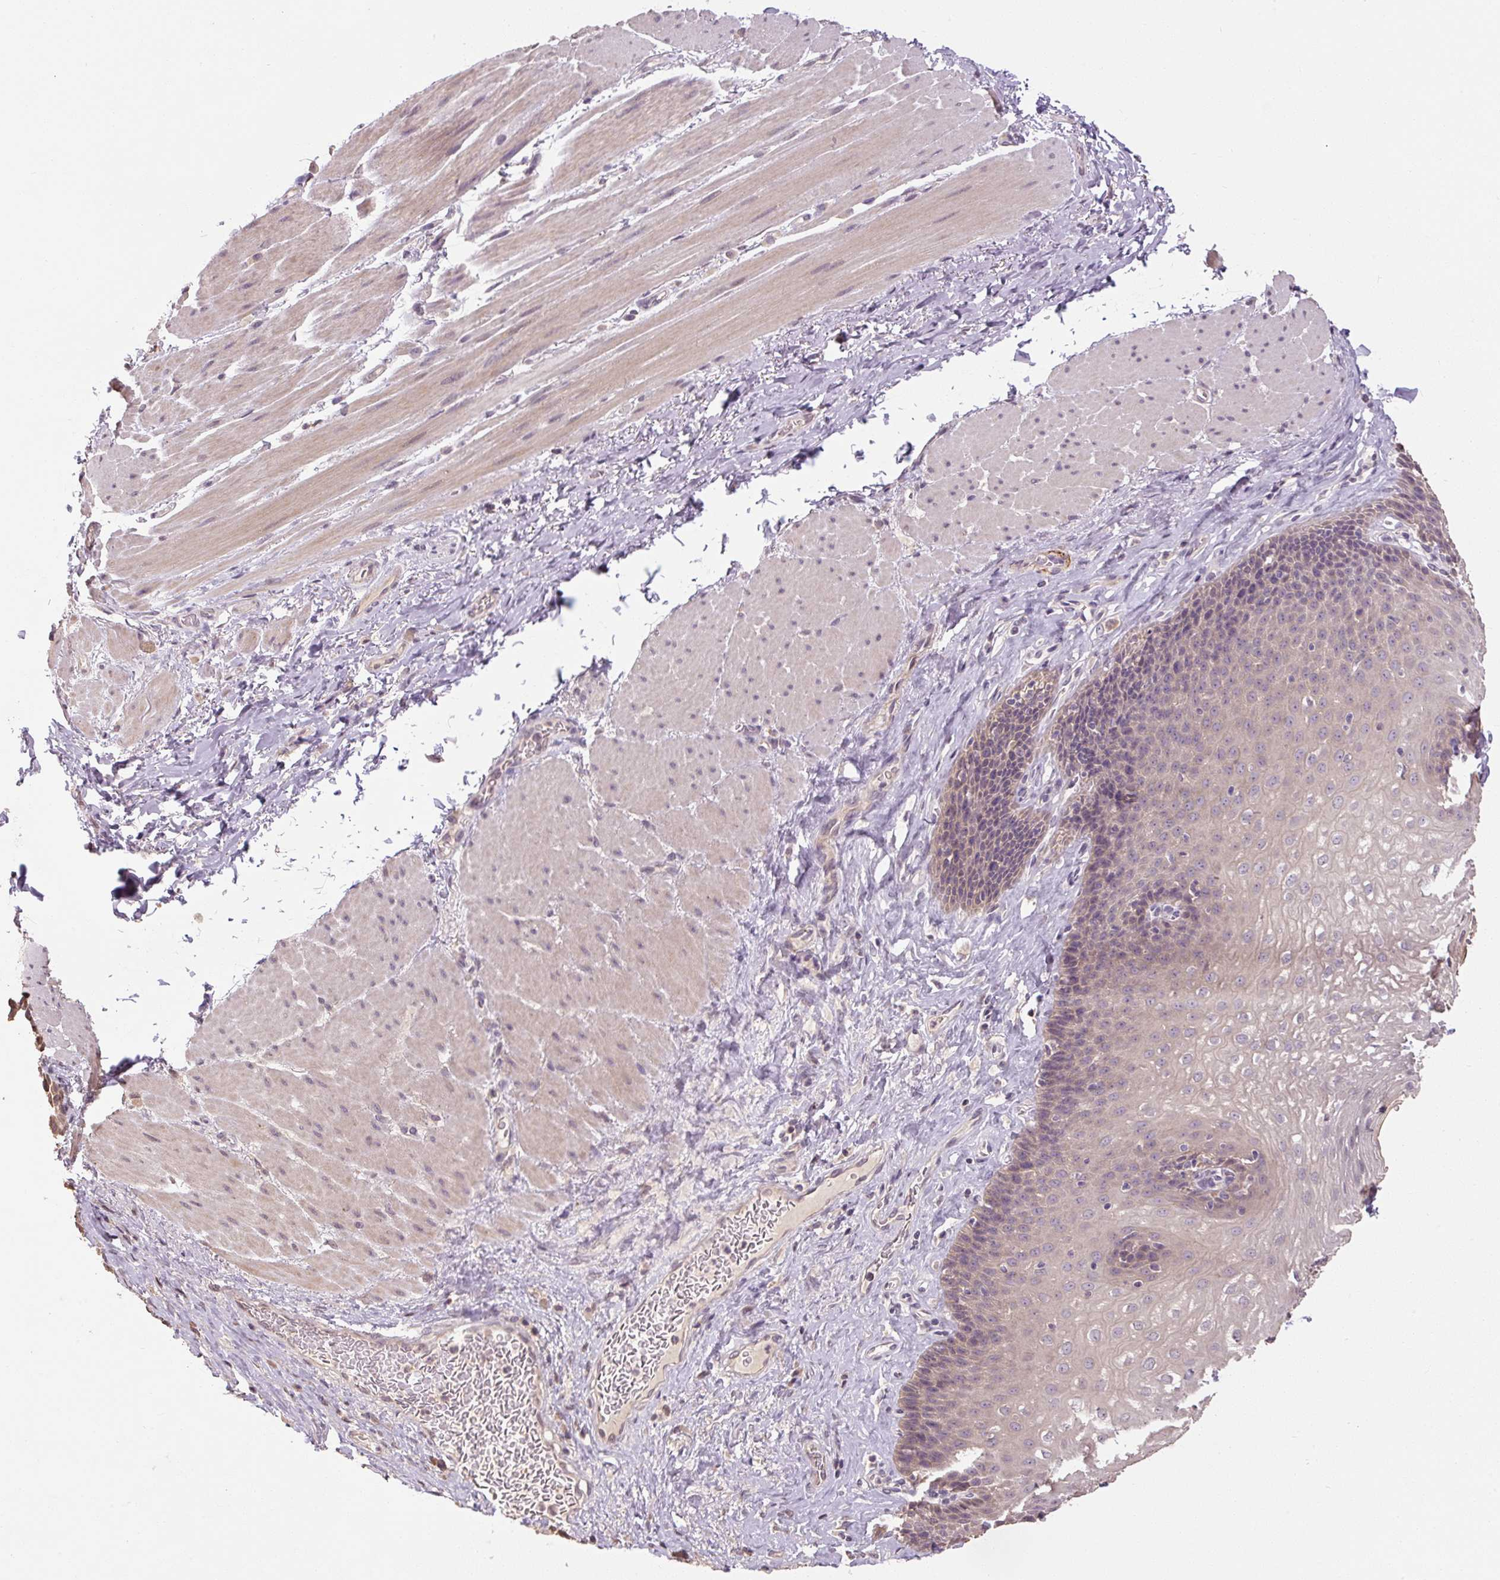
{"staining": {"intensity": "negative", "quantity": "none", "location": "none"}, "tissue": "esophagus", "cell_type": "Squamous epithelial cells", "image_type": "normal", "snomed": [{"axis": "morphology", "description": "Normal tissue, NOS"}, {"axis": "topography", "description": "Esophagus"}], "caption": "This is a photomicrograph of IHC staining of normal esophagus, which shows no positivity in squamous epithelial cells. Brightfield microscopy of immunohistochemistry (IHC) stained with DAB (brown) and hematoxylin (blue), captured at high magnification.", "gene": "CFAP65", "patient": {"sex": "female", "age": 66}}